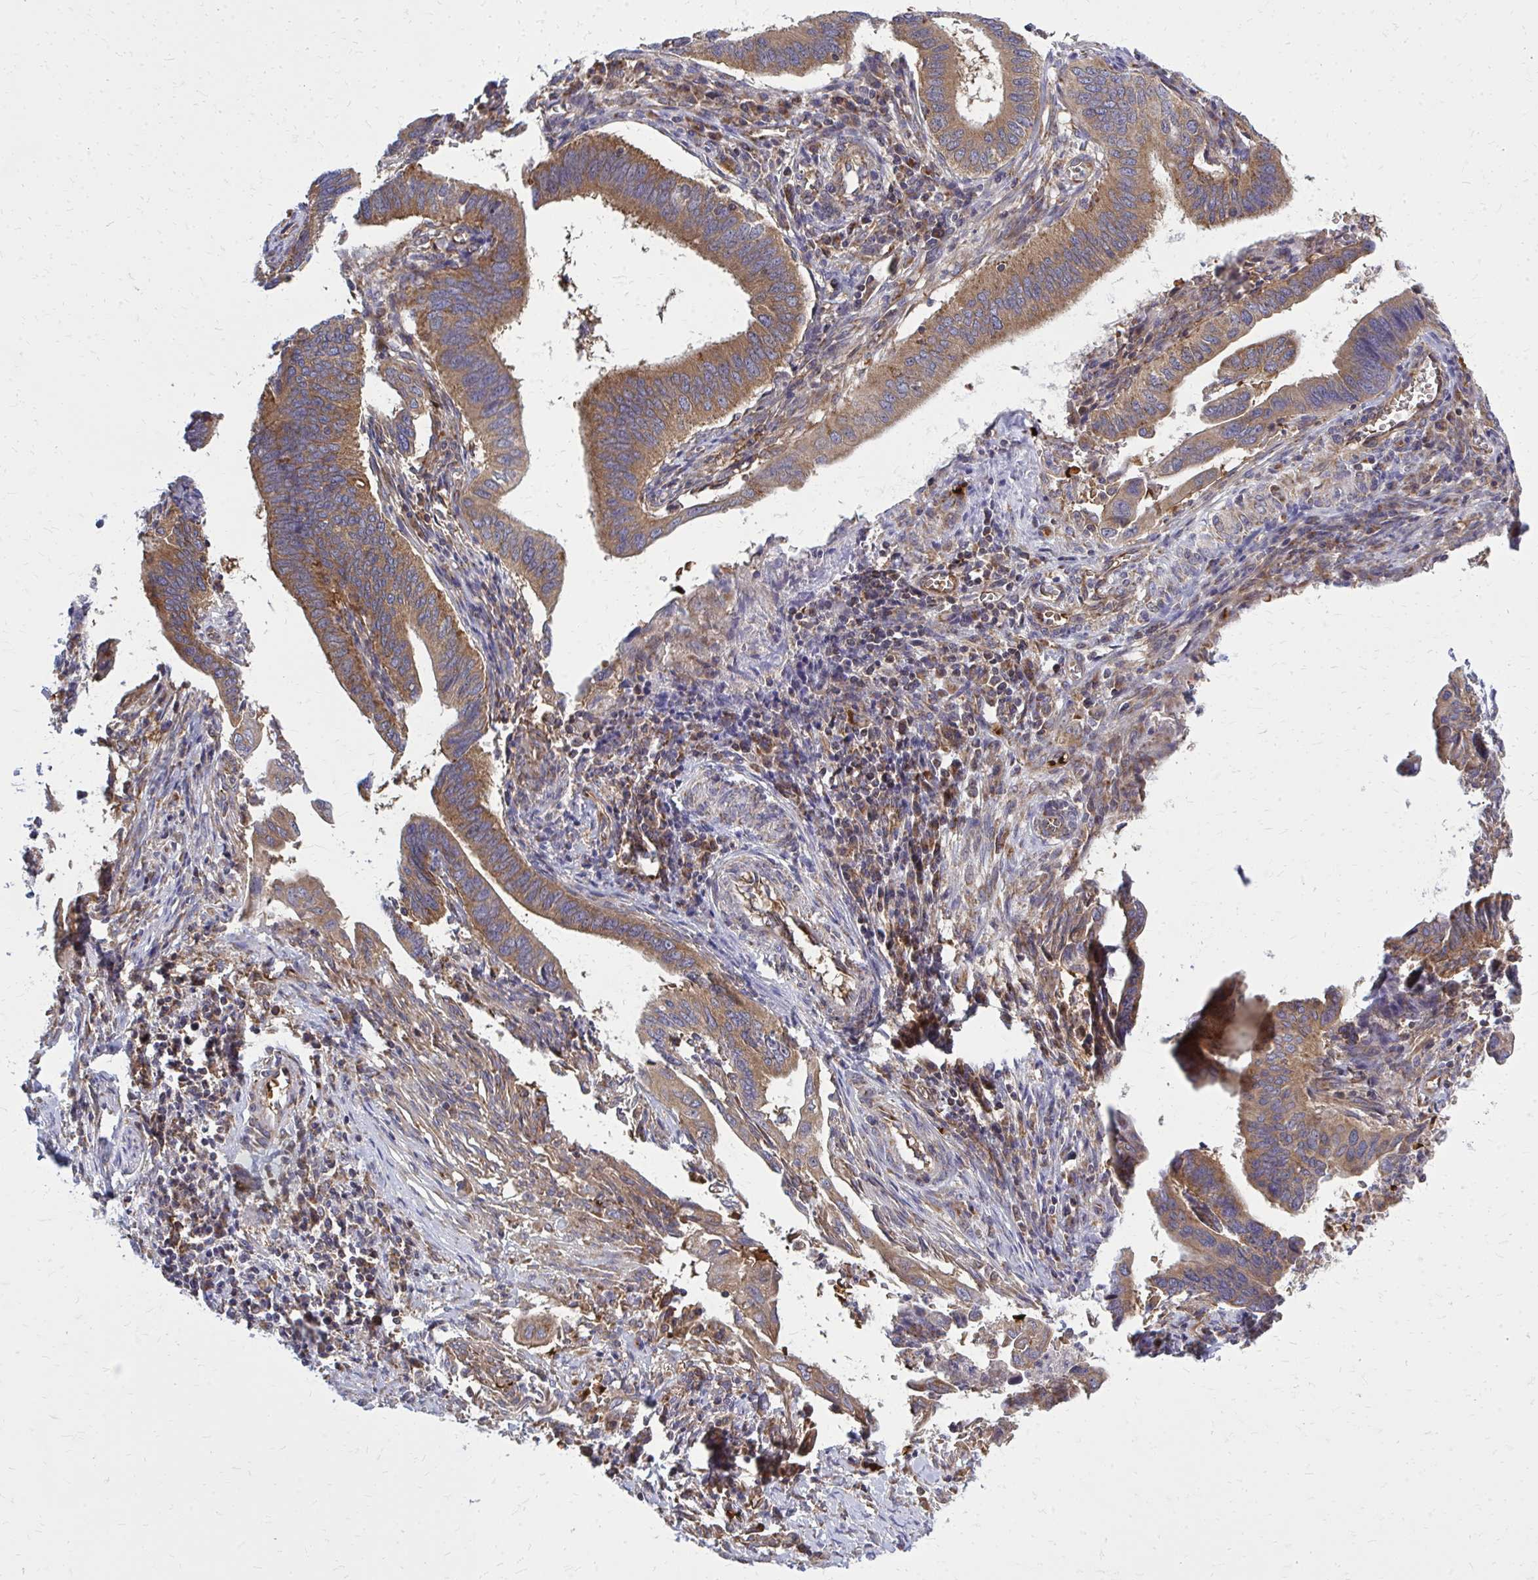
{"staining": {"intensity": "moderate", "quantity": ">75%", "location": "cytoplasmic/membranous"}, "tissue": "cervical cancer", "cell_type": "Tumor cells", "image_type": "cancer", "snomed": [{"axis": "morphology", "description": "Adenocarcinoma, NOS"}, {"axis": "topography", "description": "Cervix"}], "caption": "A histopathology image of human cervical cancer stained for a protein reveals moderate cytoplasmic/membranous brown staining in tumor cells.", "gene": "PDK4", "patient": {"sex": "female", "age": 42}}